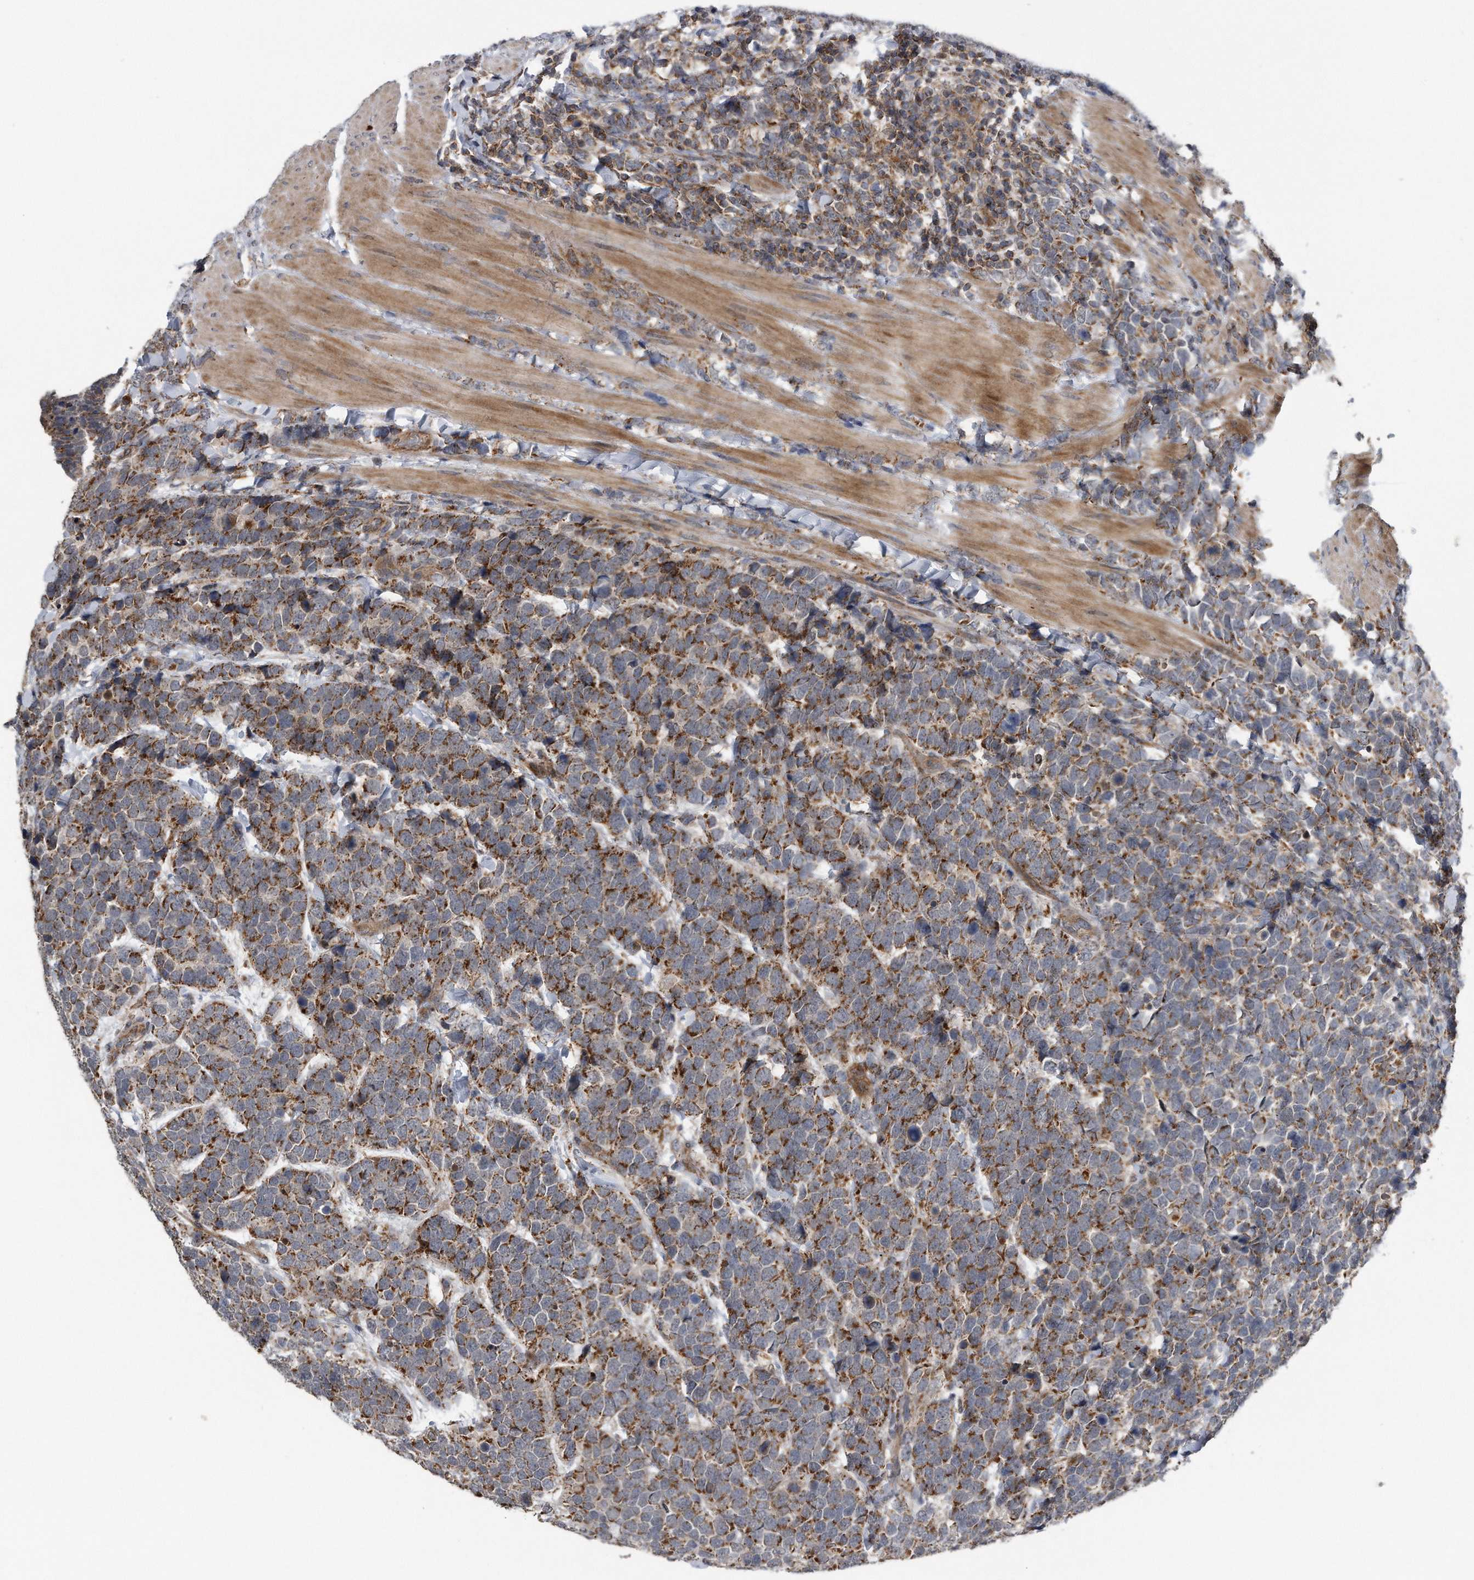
{"staining": {"intensity": "moderate", "quantity": ">75%", "location": "cytoplasmic/membranous"}, "tissue": "urothelial cancer", "cell_type": "Tumor cells", "image_type": "cancer", "snomed": [{"axis": "morphology", "description": "Urothelial carcinoma, High grade"}, {"axis": "topography", "description": "Urinary bladder"}], "caption": "This image demonstrates IHC staining of high-grade urothelial carcinoma, with medium moderate cytoplasmic/membranous positivity in about >75% of tumor cells.", "gene": "LYRM4", "patient": {"sex": "female", "age": 82}}